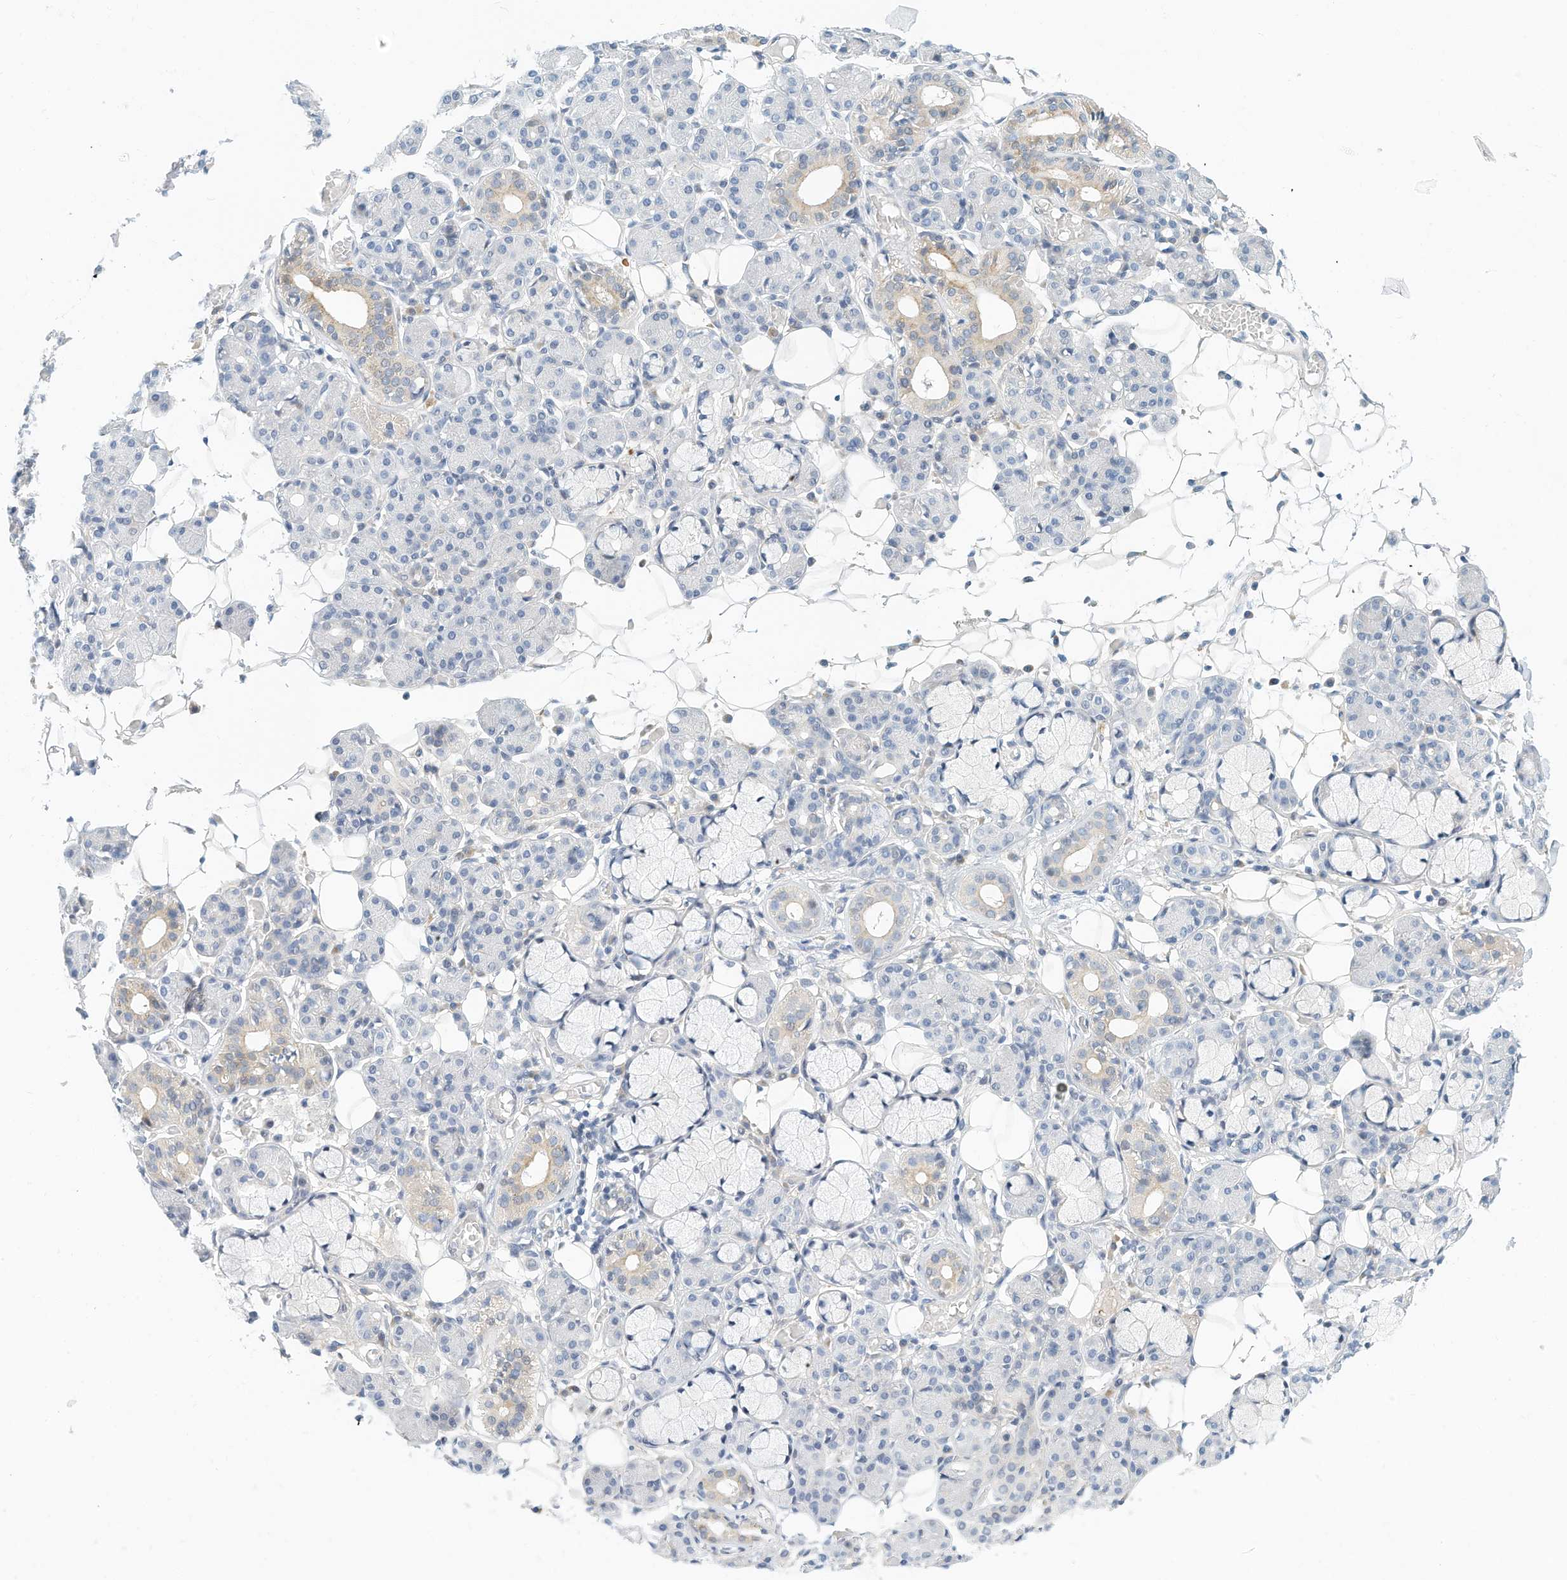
{"staining": {"intensity": "negative", "quantity": "none", "location": "none"}, "tissue": "salivary gland", "cell_type": "Glandular cells", "image_type": "normal", "snomed": [{"axis": "morphology", "description": "Normal tissue, NOS"}, {"axis": "topography", "description": "Salivary gland"}], "caption": "High power microscopy image of an IHC photomicrograph of unremarkable salivary gland, revealing no significant positivity in glandular cells.", "gene": "ARHGAP28", "patient": {"sex": "male", "age": 63}}